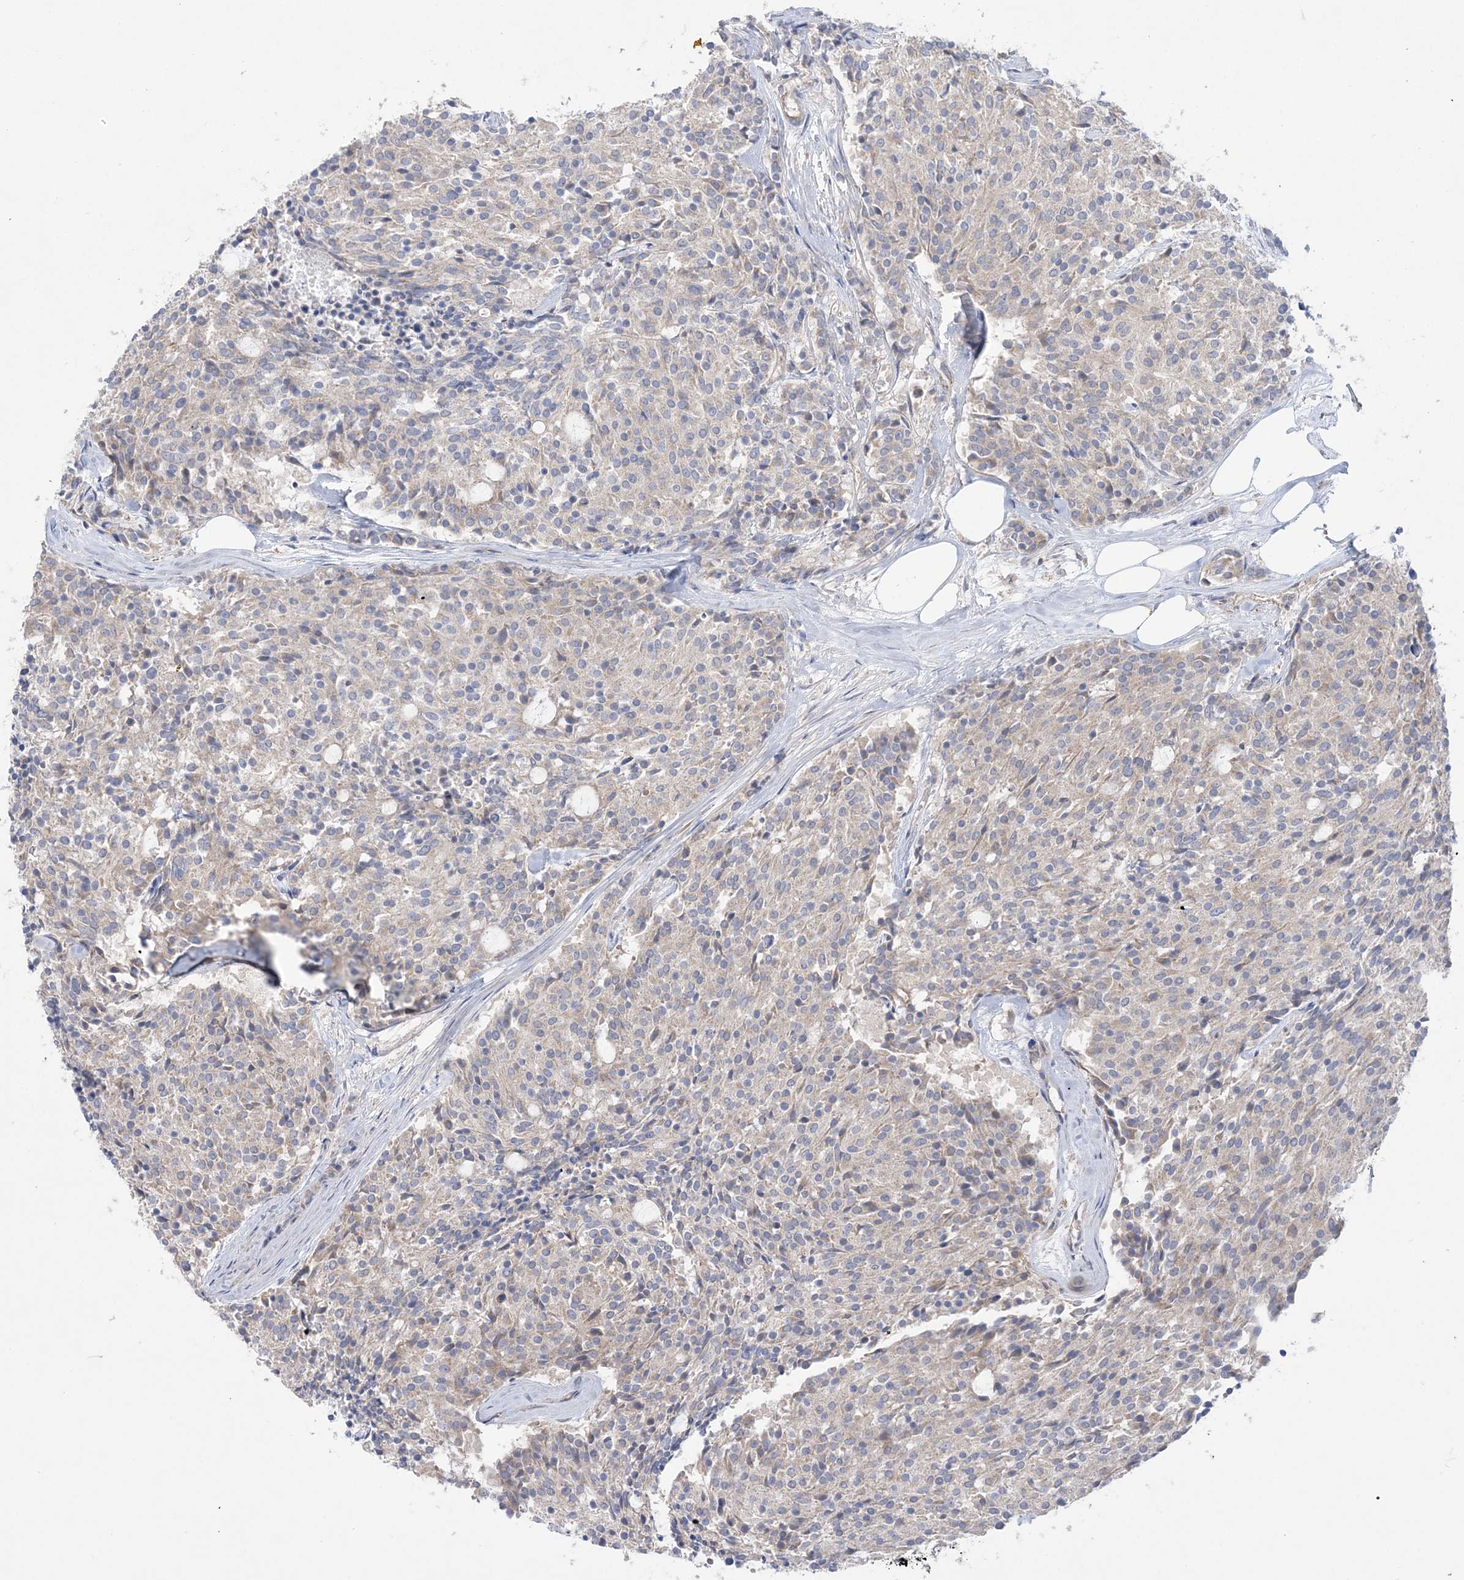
{"staining": {"intensity": "weak", "quantity": "<25%", "location": "cytoplasmic/membranous"}, "tissue": "carcinoid", "cell_type": "Tumor cells", "image_type": "cancer", "snomed": [{"axis": "morphology", "description": "Carcinoid, malignant, NOS"}, {"axis": "topography", "description": "Pancreas"}], "caption": "This is an immunohistochemistry (IHC) image of human carcinoid. There is no positivity in tumor cells.", "gene": "MMADHC", "patient": {"sex": "female", "age": 54}}